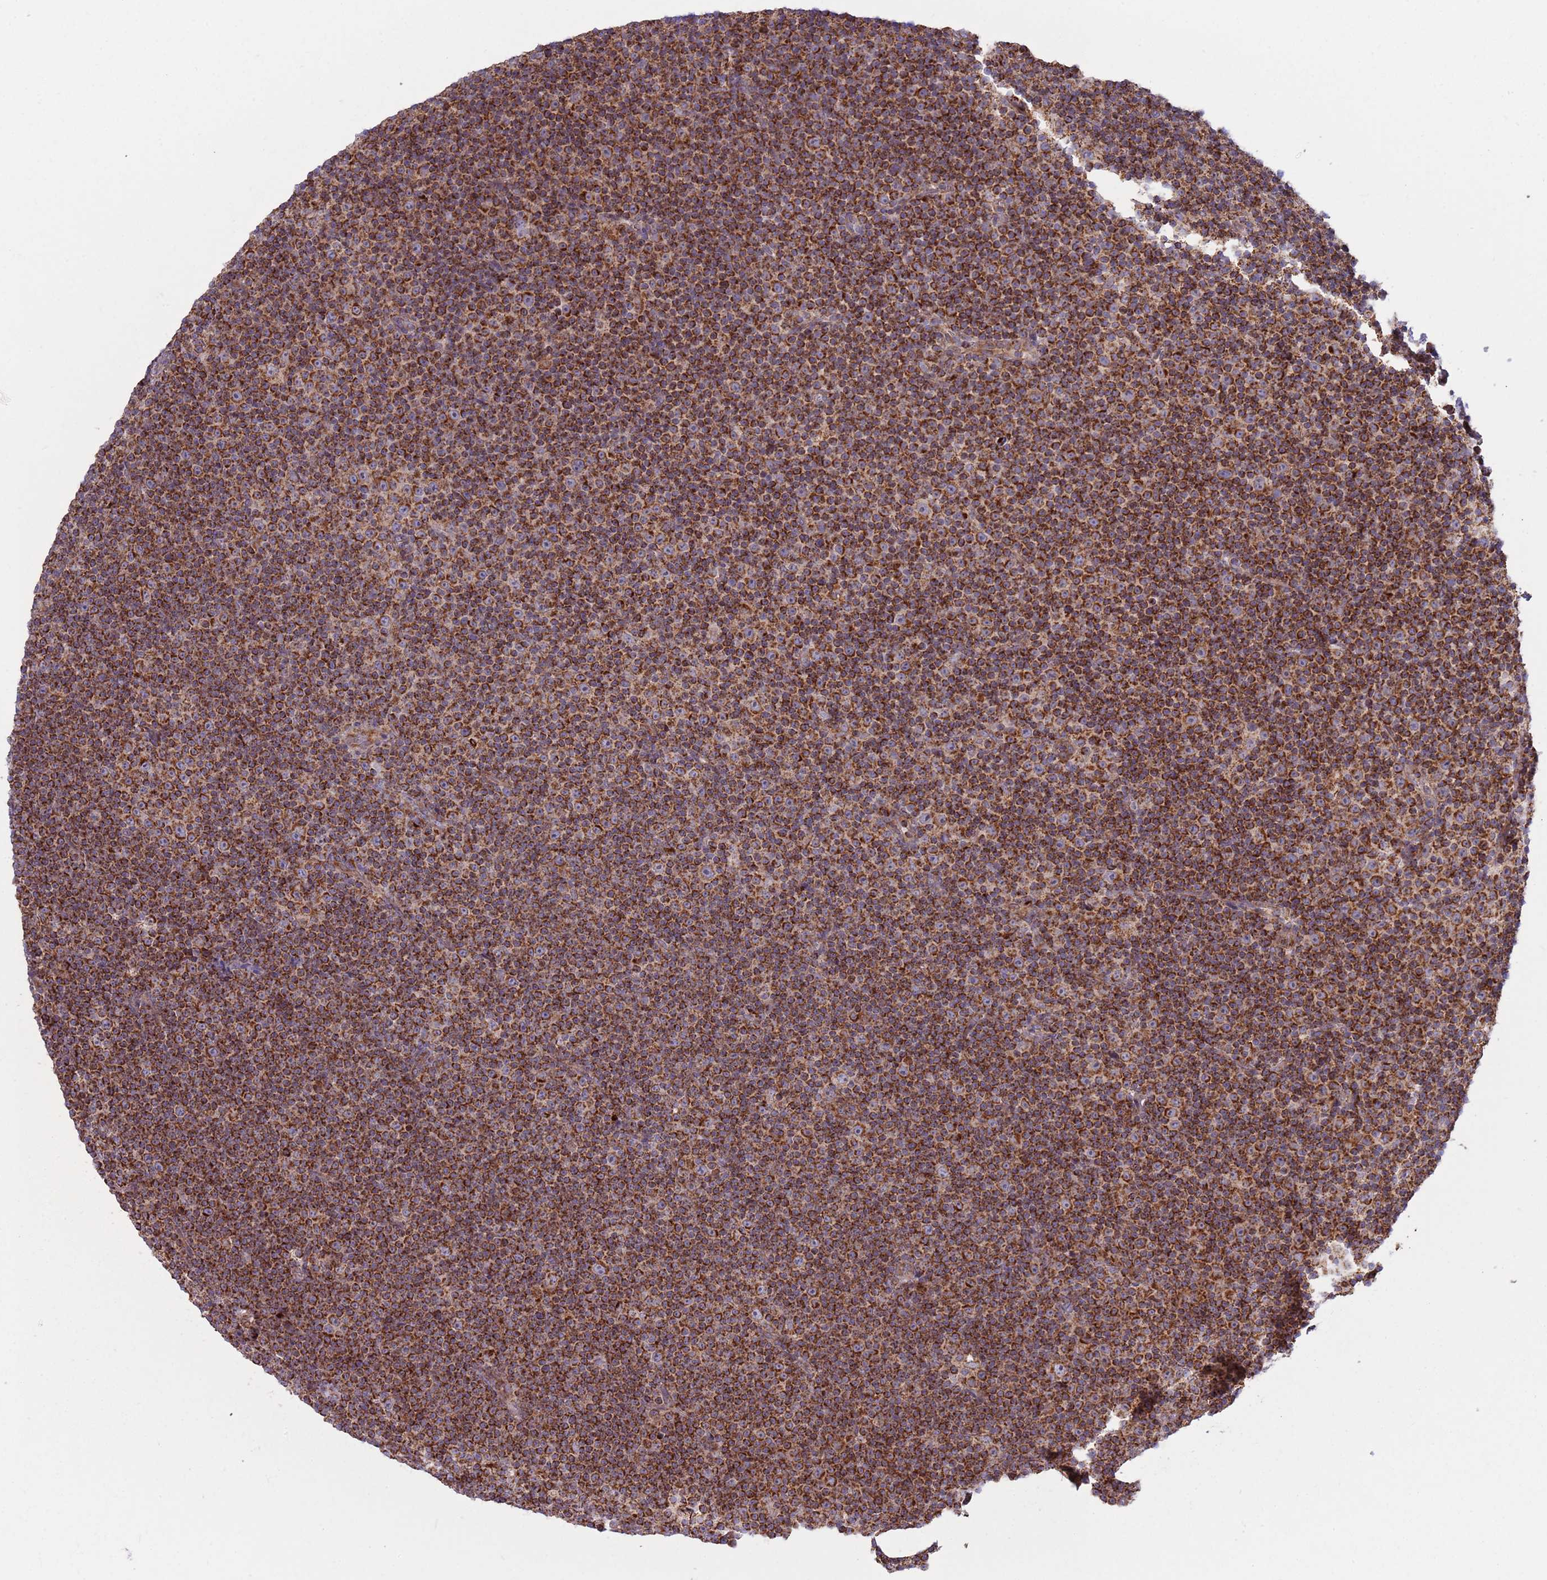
{"staining": {"intensity": "strong", "quantity": ">75%", "location": "cytoplasmic/membranous"}, "tissue": "lymphoma", "cell_type": "Tumor cells", "image_type": "cancer", "snomed": [{"axis": "morphology", "description": "Malignant lymphoma, non-Hodgkin's type, Low grade"}, {"axis": "topography", "description": "Lymph node"}], "caption": "This image reveals malignant lymphoma, non-Hodgkin's type (low-grade) stained with immunohistochemistry to label a protein in brown. The cytoplasmic/membranous of tumor cells show strong positivity for the protein. Nuclei are counter-stained blue.", "gene": "ATP5PD", "patient": {"sex": "female", "age": 67}}